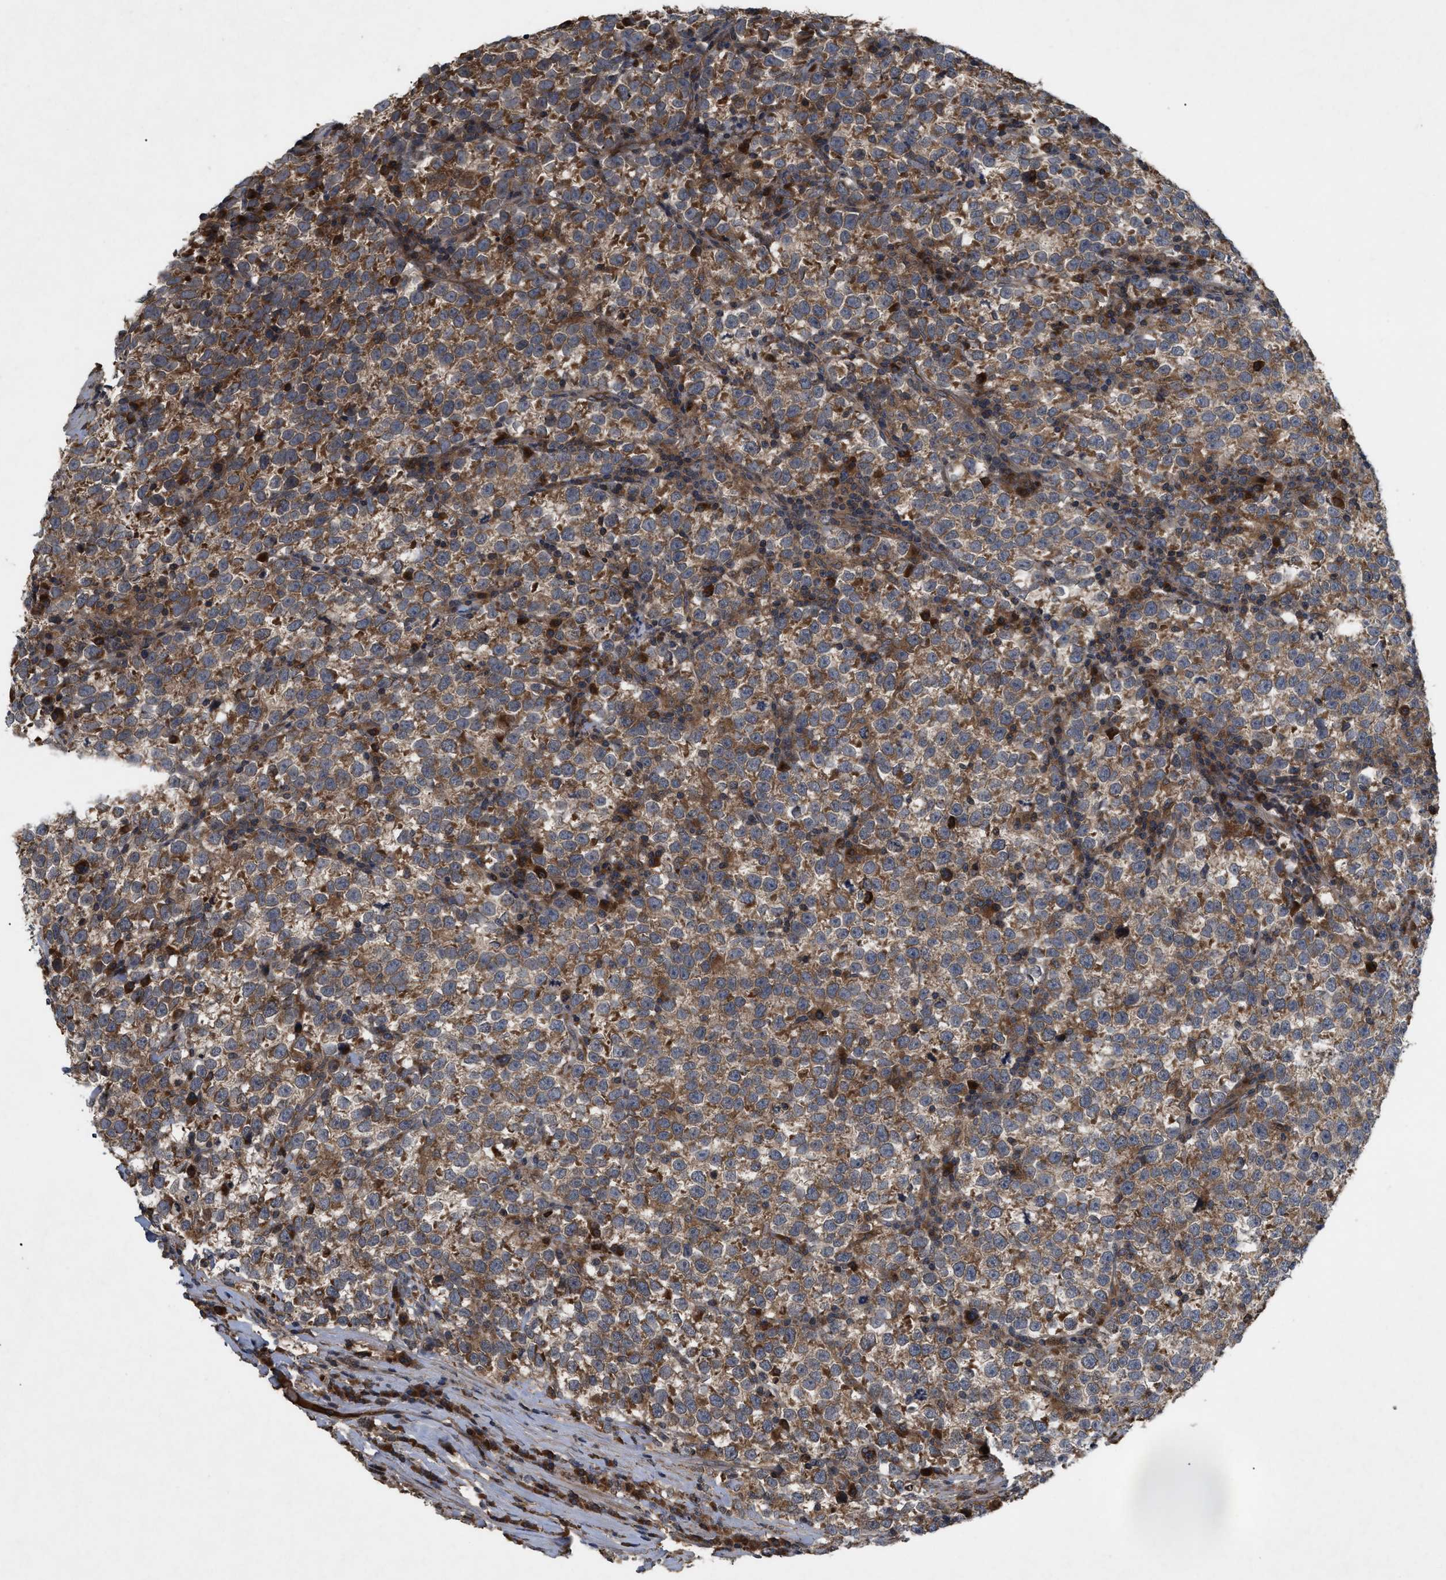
{"staining": {"intensity": "moderate", "quantity": ">75%", "location": "cytoplasmic/membranous"}, "tissue": "testis cancer", "cell_type": "Tumor cells", "image_type": "cancer", "snomed": [{"axis": "morphology", "description": "Normal tissue, NOS"}, {"axis": "morphology", "description": "Seminoma, NOS"}, {"axis": "topography", "description": "Testis"}], "caption": "A brown stain highlights moderate cytoplasmic/membranous staining of a protein in testis cancer tumor cells. (DAB IHC with brightfield microscopy, high magnification).", "gene": "RAB2A", "patient": {"sex": "male", "age": 43}}